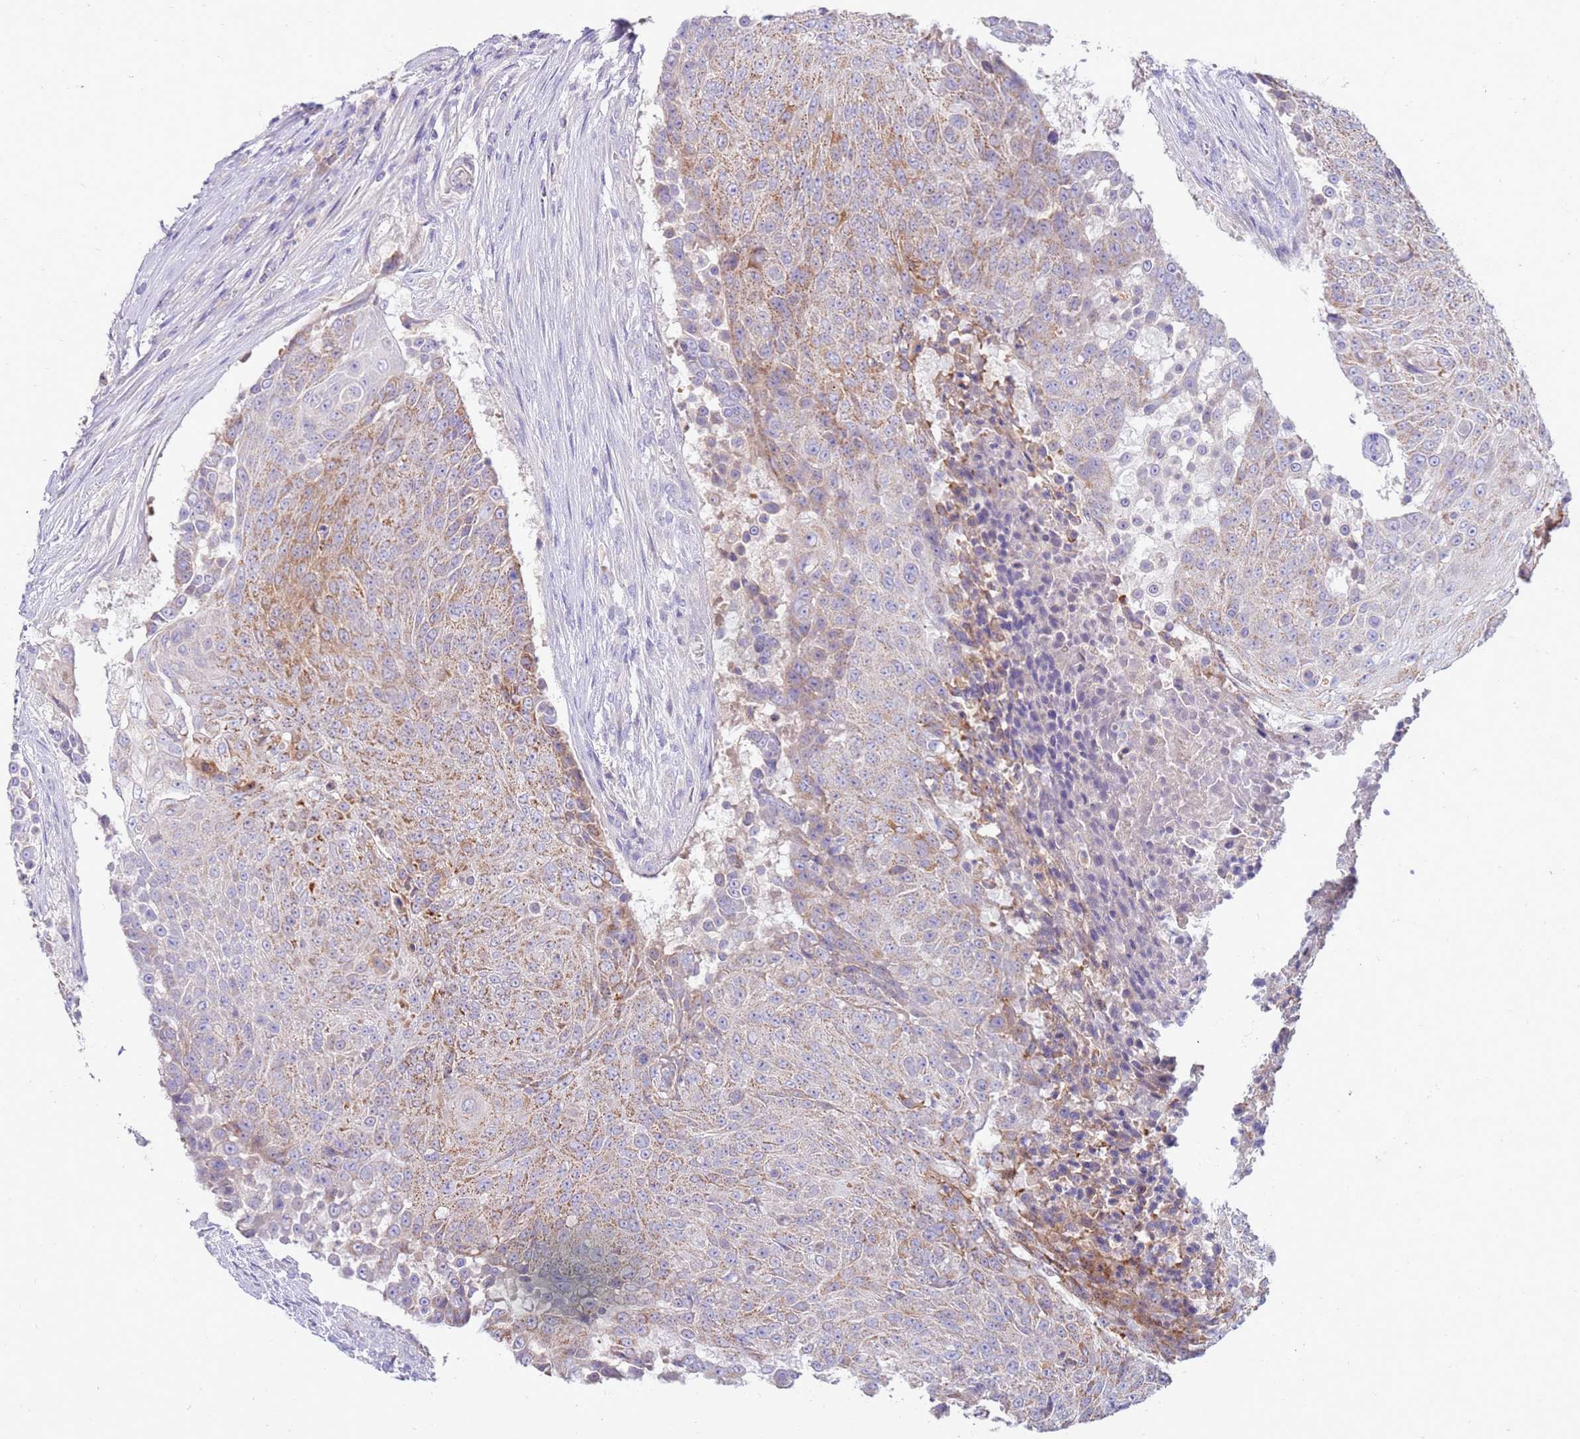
{"staining": {"intensity": "weak", "quantity": "25%-75%", "location": "cytoplasmic/membranous"}, "tissue": "urothelial cancer", "cell_type": "Tumor cells", "image_type": "cancer", "snomed": [{"axis": "morphology", "description": "Urothelial carcinoma, High grade"}, {"axis": "topography", "description": "Urinary bladder"}], "caption": "Urothelial carcinoma (high-grade) stained with DAB immunohistochemistry (IHC) shows low levels of weak cytoplasmic/membranous staining in about 25%-75% of tumor cells. (Stains: DAB in brown, nuclei in blue, Microscopy: brightfield microscopy at high magnification).", "gene": "SLC44A4", "patient": {"sex": "female", "age": 63}}